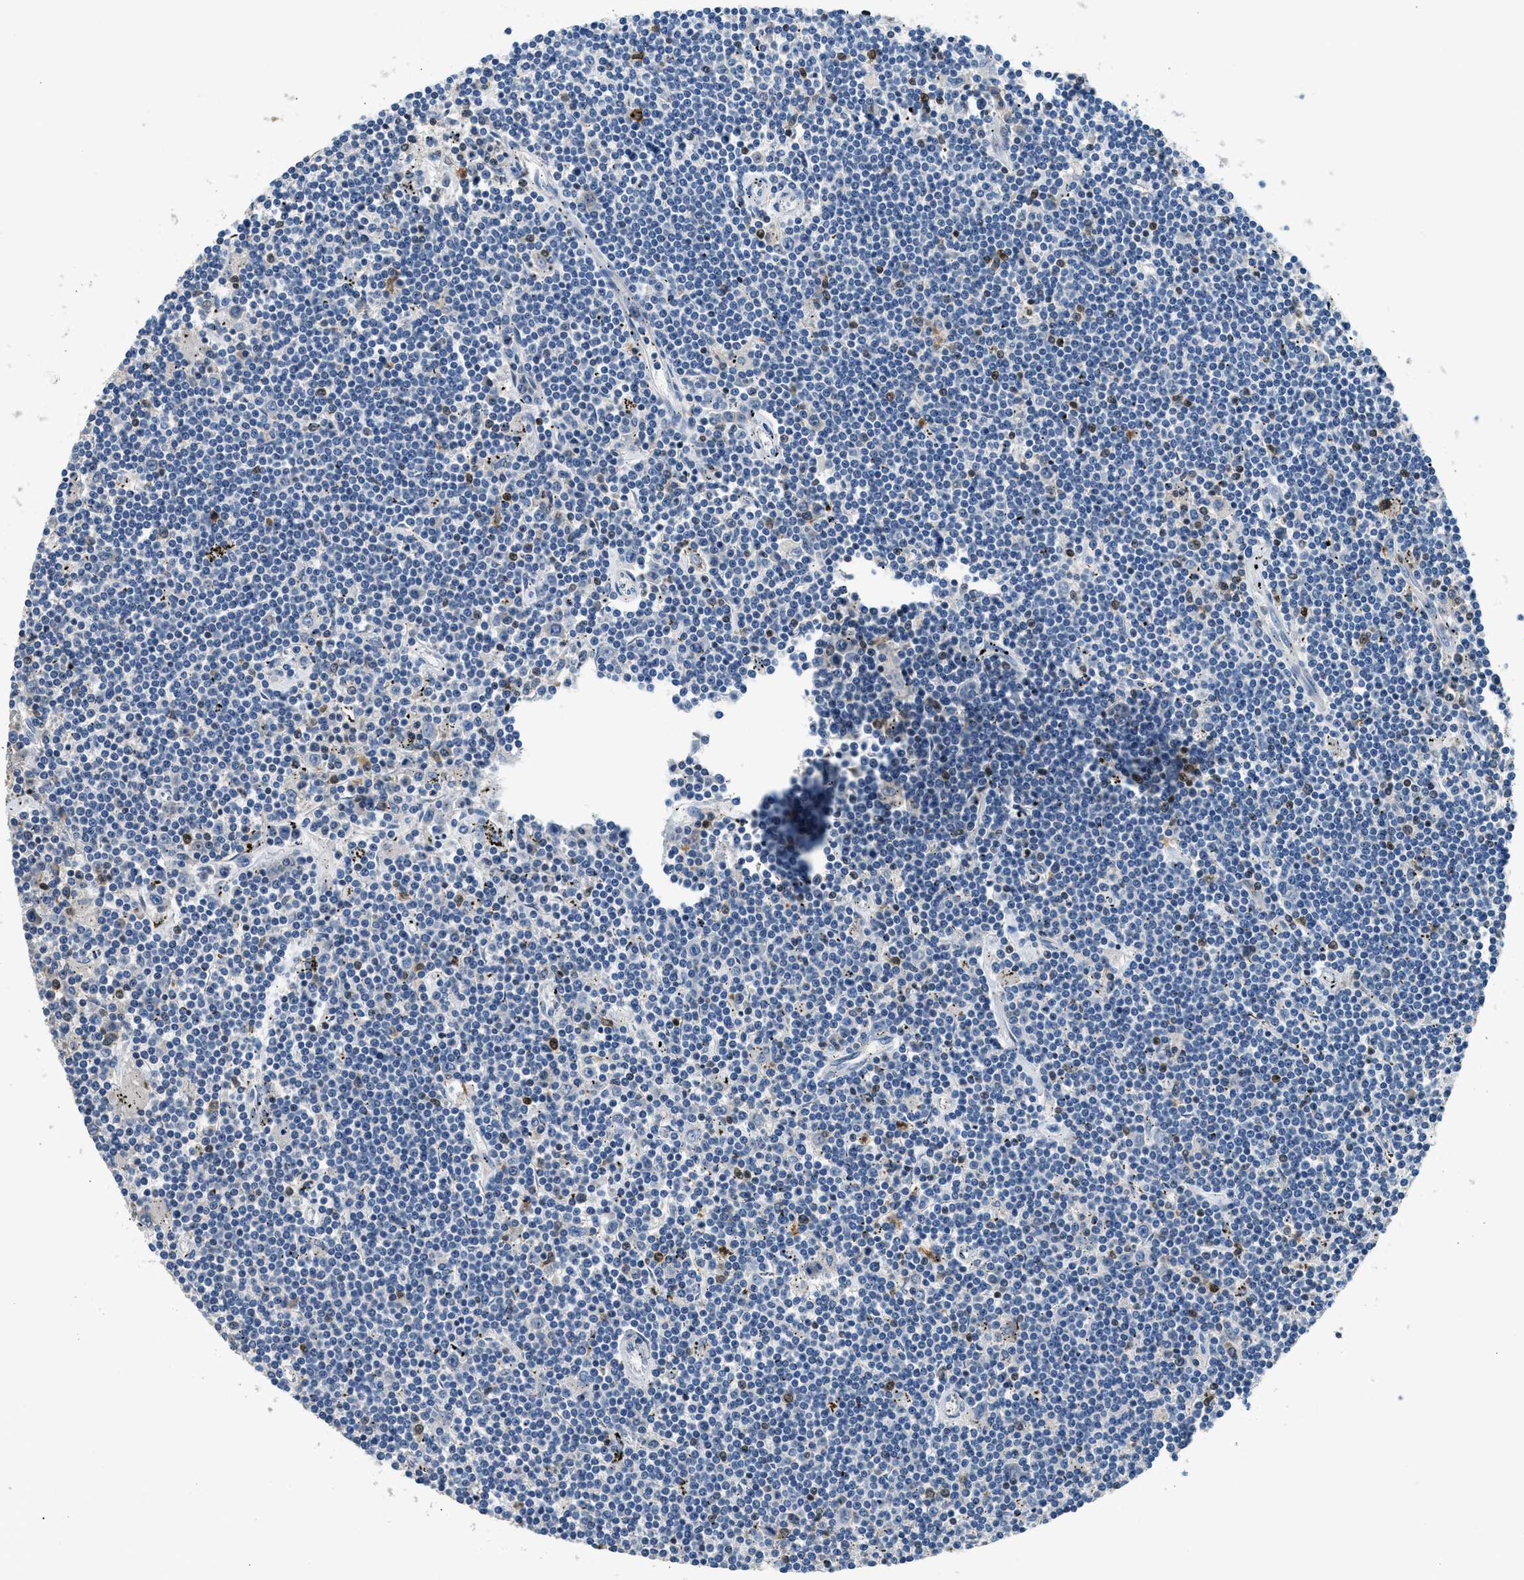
{"staining": {"intensity": "negative", "quantity": "none", "location": "none"}, "tissue": "lymphoma", "cell_type": "Tumor cells", "image_type": "cancer", "snomed": [{"axis": "morphology", "description": "Malignant lymphoma, non-Hodgkin's type, Low grade"}, {"axis": "topography", "description": "Spleen"}], "caption": "Low-grade malignant lymphoma, non-Hodgkin's type was stained to show a protein in brown. There is no significant positivity in tumor cells.", "gene": "TOX", "patient": {"sex": "male", "age": 76}}